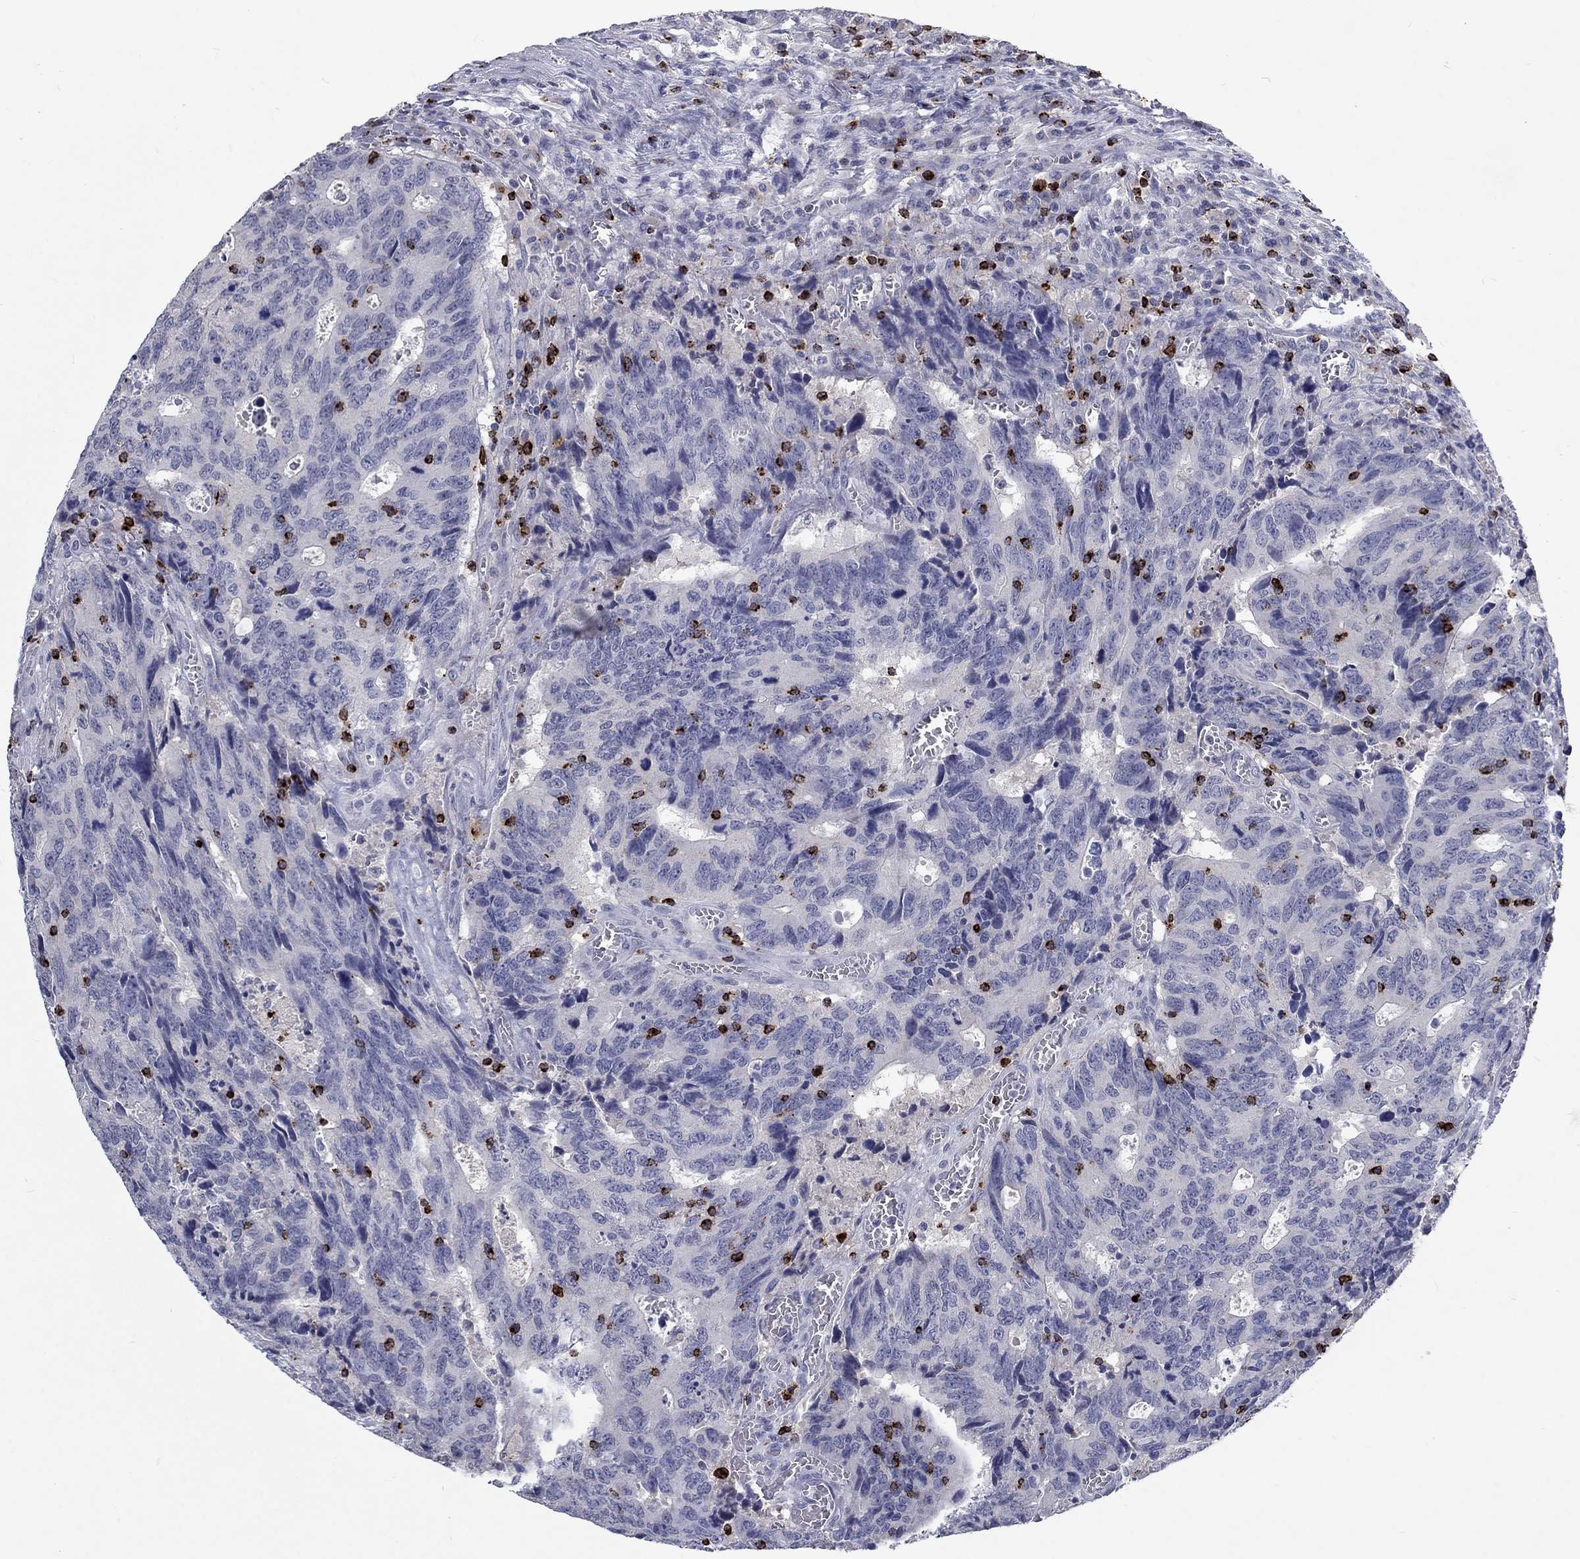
{"staining": {"intensity": "negative", "quantity": "none", "location": "none"}, "tissue": "colorectal cancer", "cell_type": "Tumor cells", "image_type": "cancer", "snomed": [{"axis": "morphology", "description": "Adenocarcinoma, NOS"}, {"axis": "topography", "description": "Colon"}], "caption": "Image shows no protein positivity in tumor cells of colorectal adenocarcinoma tissue.", "gene": "GZMA", "patient": {"sex": "female", "age": 77}}